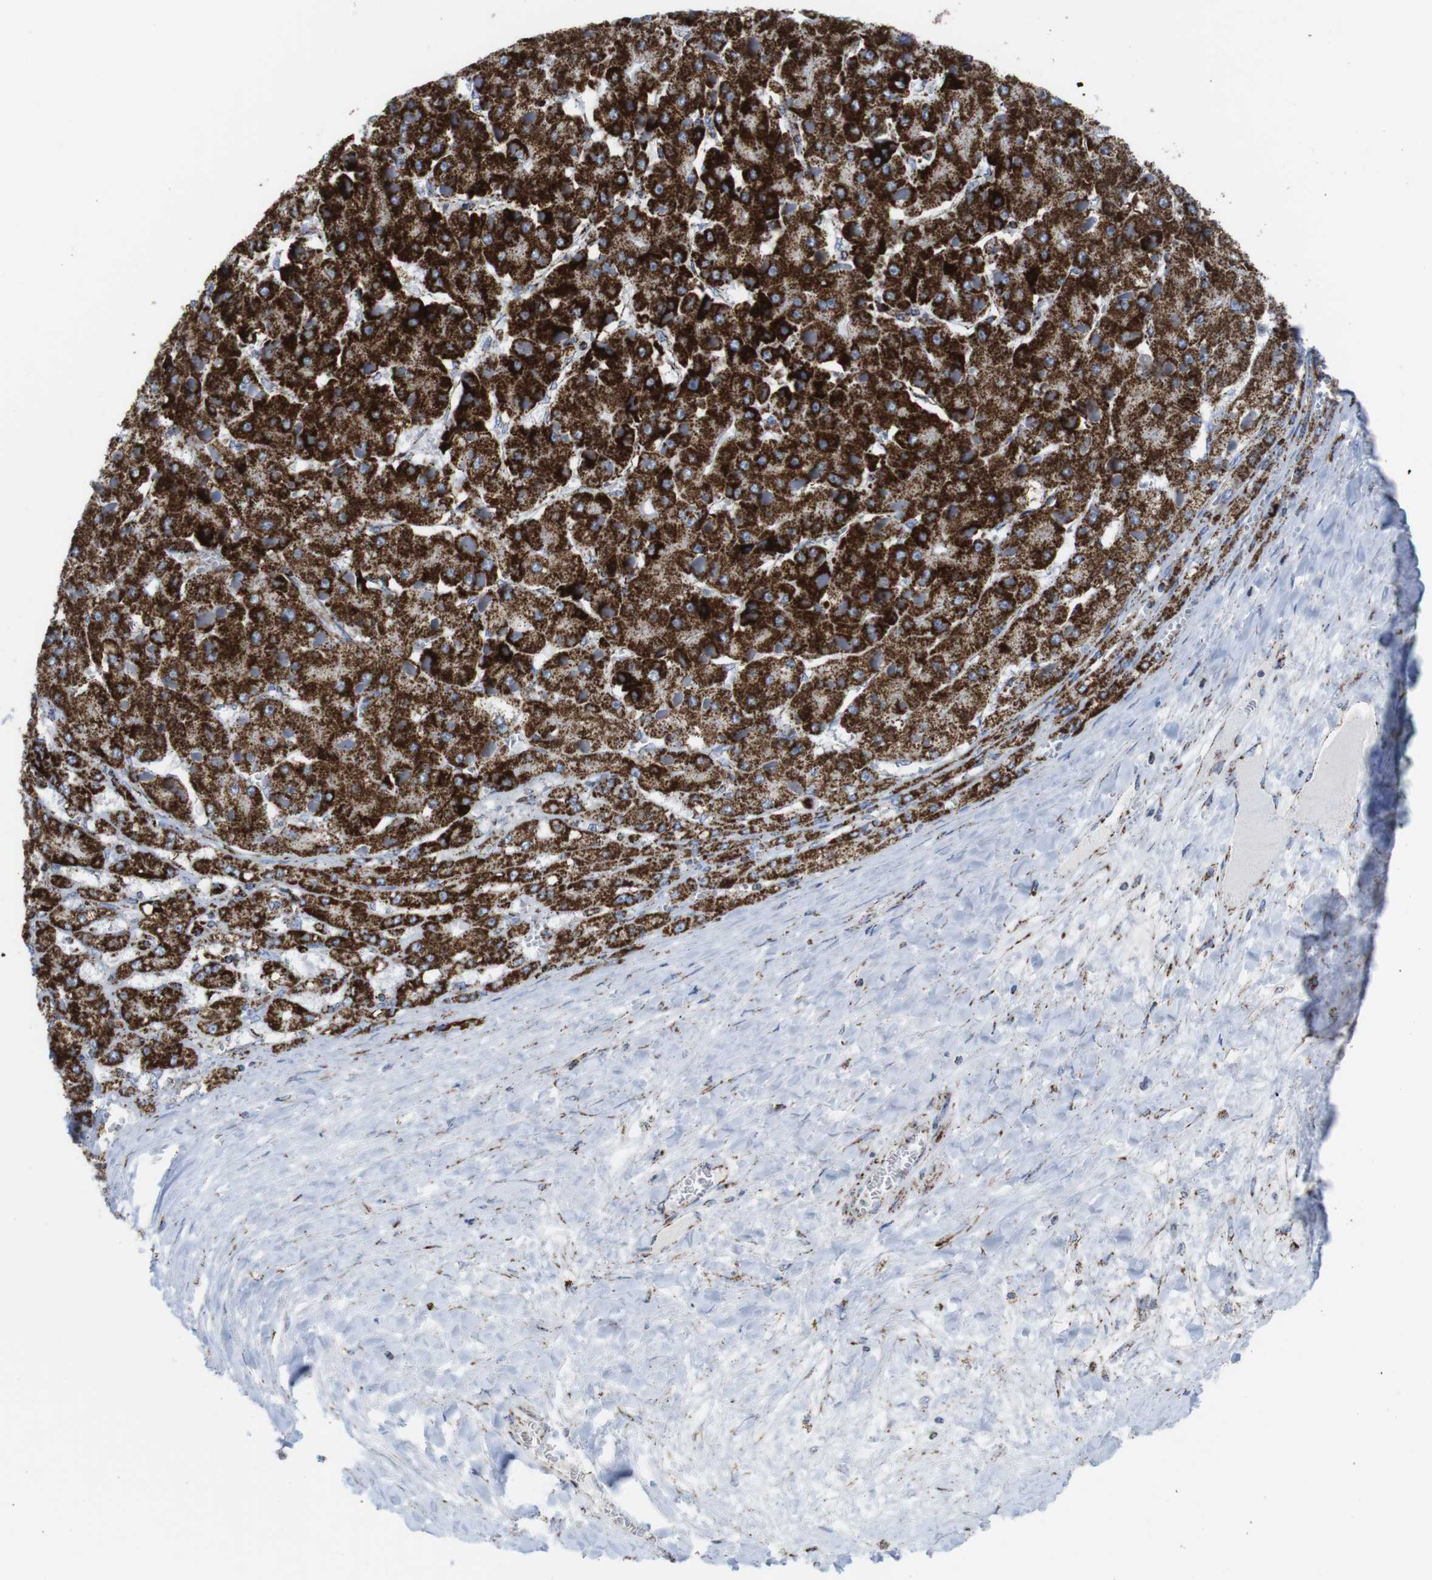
{"staining": {"intensity": "strong", "quantity": ">75%", "location": "cytoplasmic/membranous"}, "tissue": "liver cancer", "cell_type": "Tumor cells", "image_type": "cancer", "snomed": [{"axis": "morphology", "description": "Carcinoma, Hepatocellular, NOS"}, {"axis": "topography", "description": "Liver"}], "caption": "Immunohistochemical staining of human hepatocellular carcinoma (liver) shows strong cytoplasmic/membranous protein positivity in approximately >75% of tumor cells.", "gene": "ATP5PO", "patient": {"sex": "female", "age": 73}}